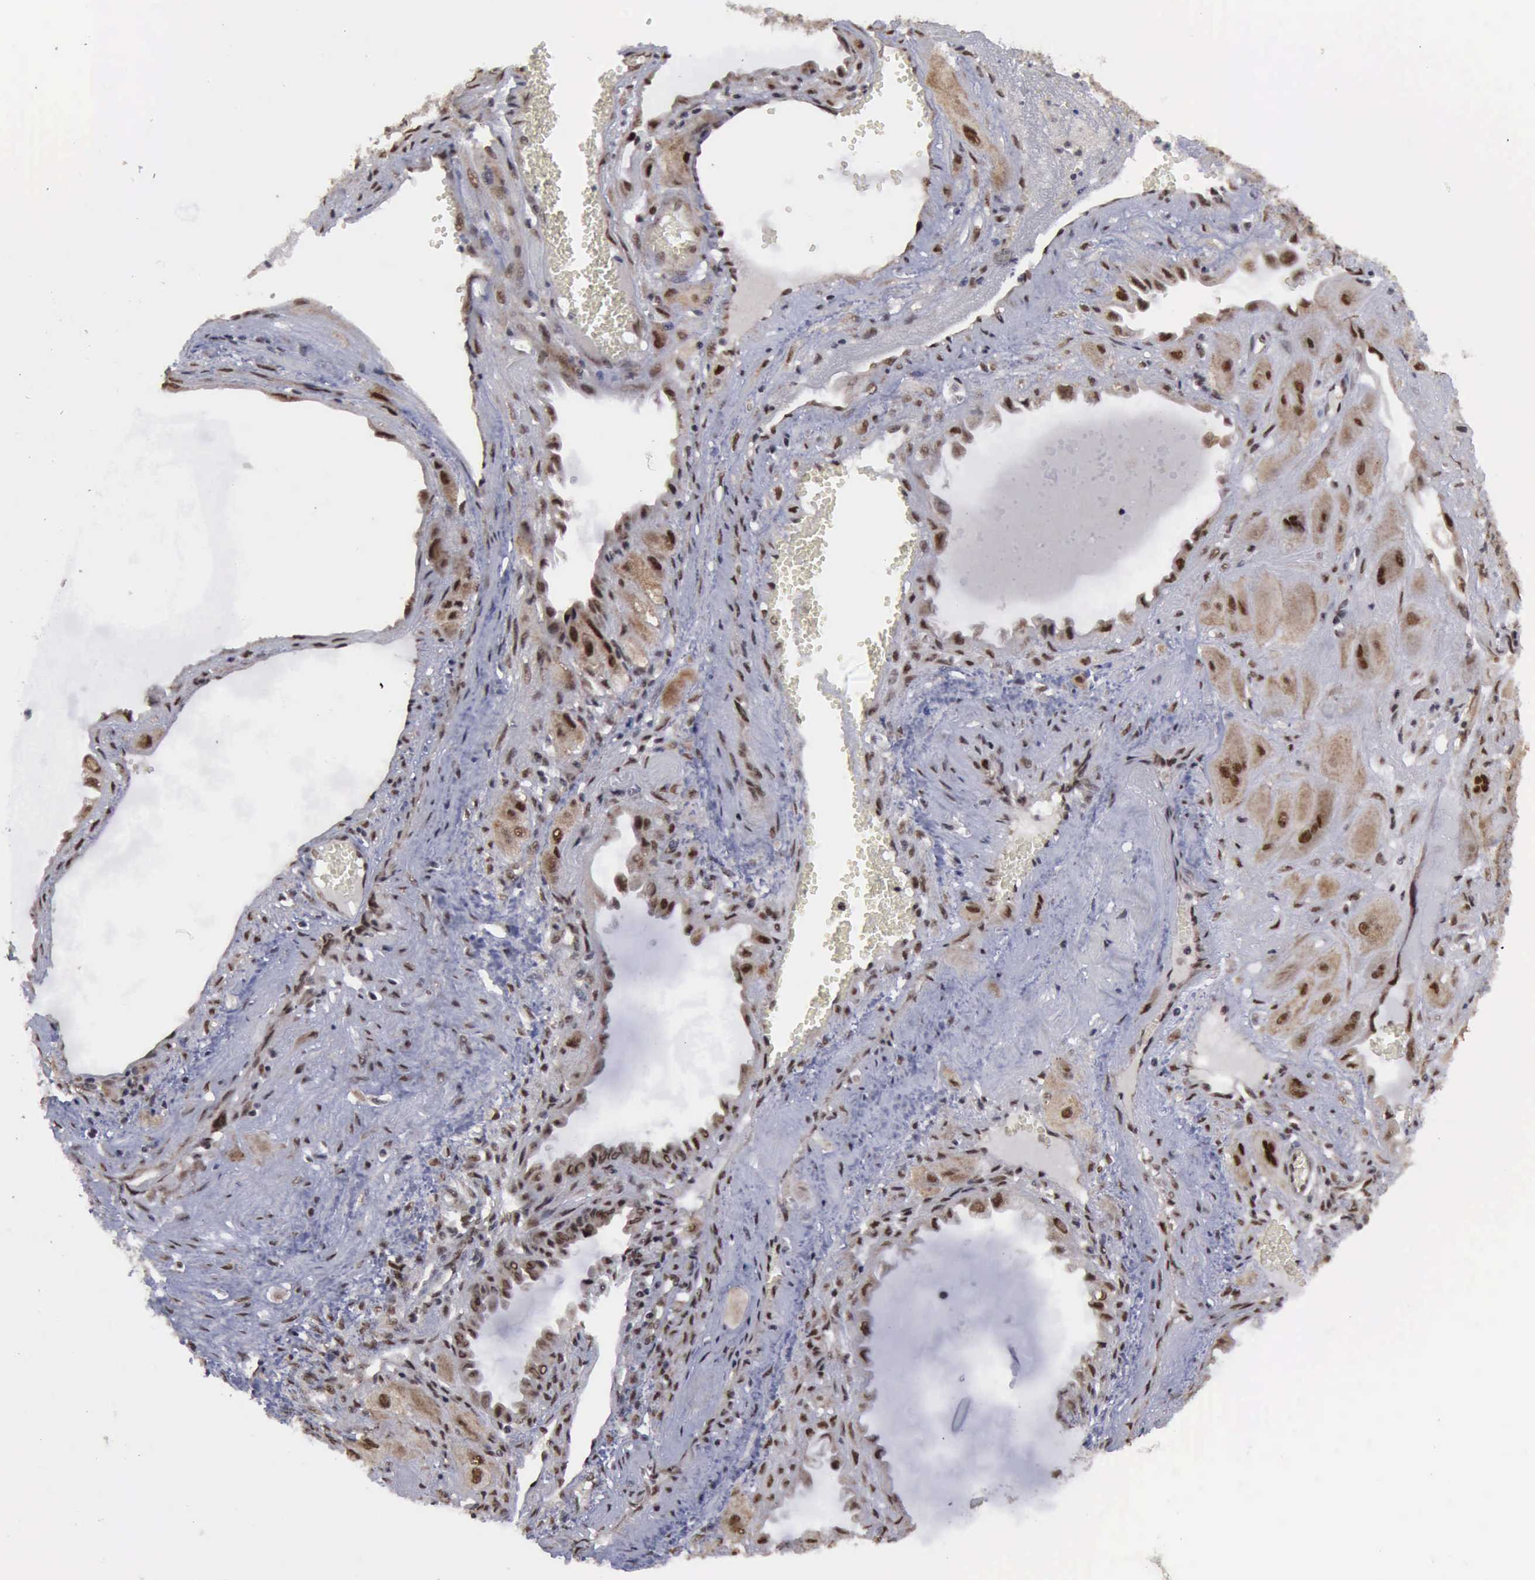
{"staining": {"intensity": "moderate", "quantity": ">75%", "location": "cytoplasmic/membranous,nuclear"}, "tissue": "cervical cancer", "cell_type": "Tumor cells", "image_type": "cancer", "snomed": [{"axis": "morphology", "description": "Squamous cell carcinoma, NOS"}, {"axis": "topography", "description": "Cervix"}], "caption": "Immunohistochemistry (DAB (3,3'-diaminobenzidine)) staining of human cervical squamous cell carcinoma displays moderate cytoplasmic/membranous and nuclear protein expression in about >75% of tumor cells. The staining was performed using DAB, with brown indicating positive protein expression. Nuclei are stained blue with hematoxylin.", "gene": "RTCB", "patient": {"sex": "female", "age": 34}}